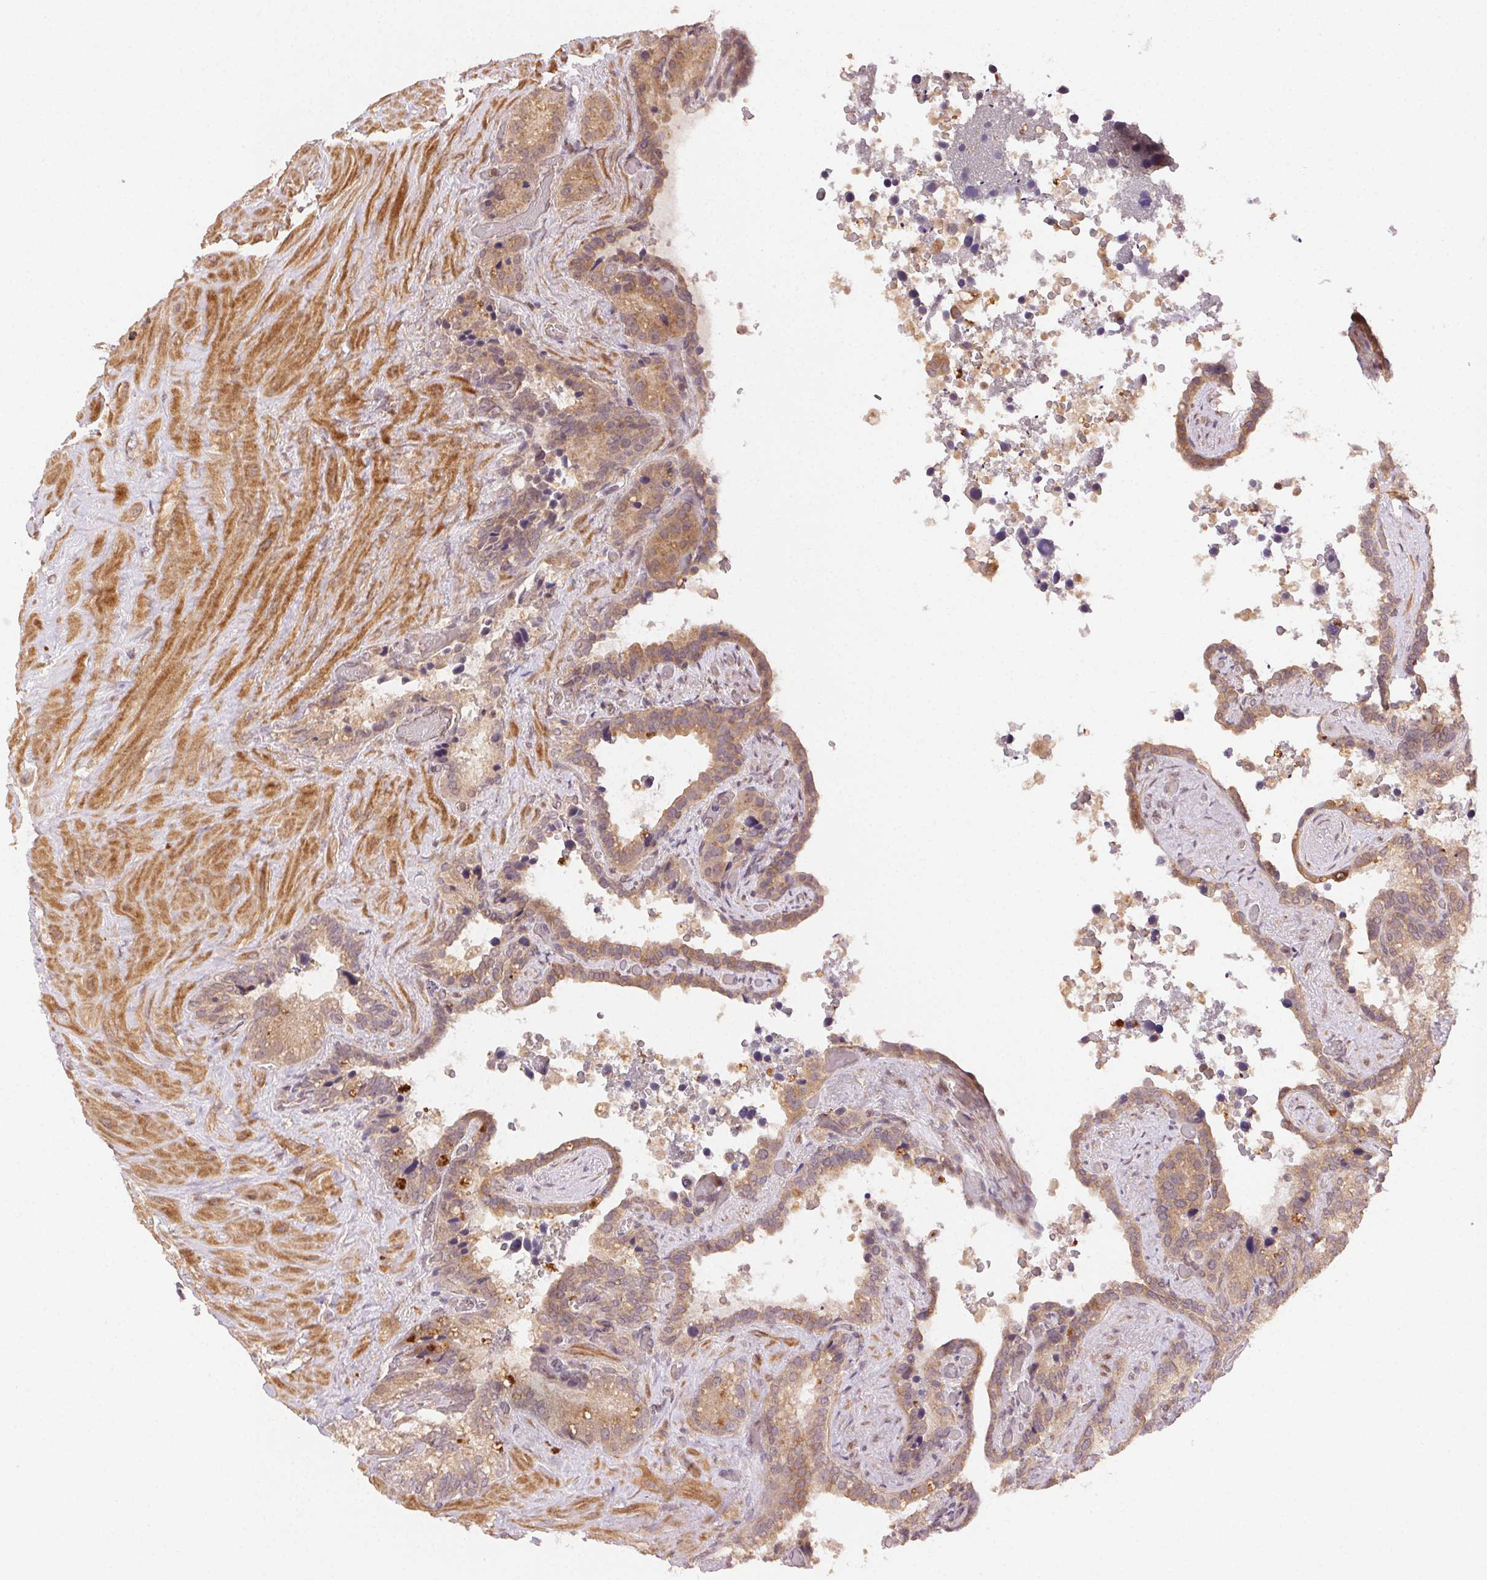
{"staining": {"intensity": "moderate", "quantity": "25%-75%", "location": "cytoplasmic/membranous"}, "tissue": "seminal vesicle", "cell_type": "Glandular cells", "image_type": "normal", "snomed": [{"axis": "morphology", "description": "Normal tissue, NOS"}, {"axis": "topography", "description": "Seminal veicle"}], "caption": "Glandular cells display medium levels of moderate cytoplasmic/membranous positivity in about 25%-75% of cells in normal human seminal vesicle. (DAB = brown stain, brightfield microscopy at high magnification).", "gene": "KLHL15", "patient": {"sex": "male", "age": 60}}